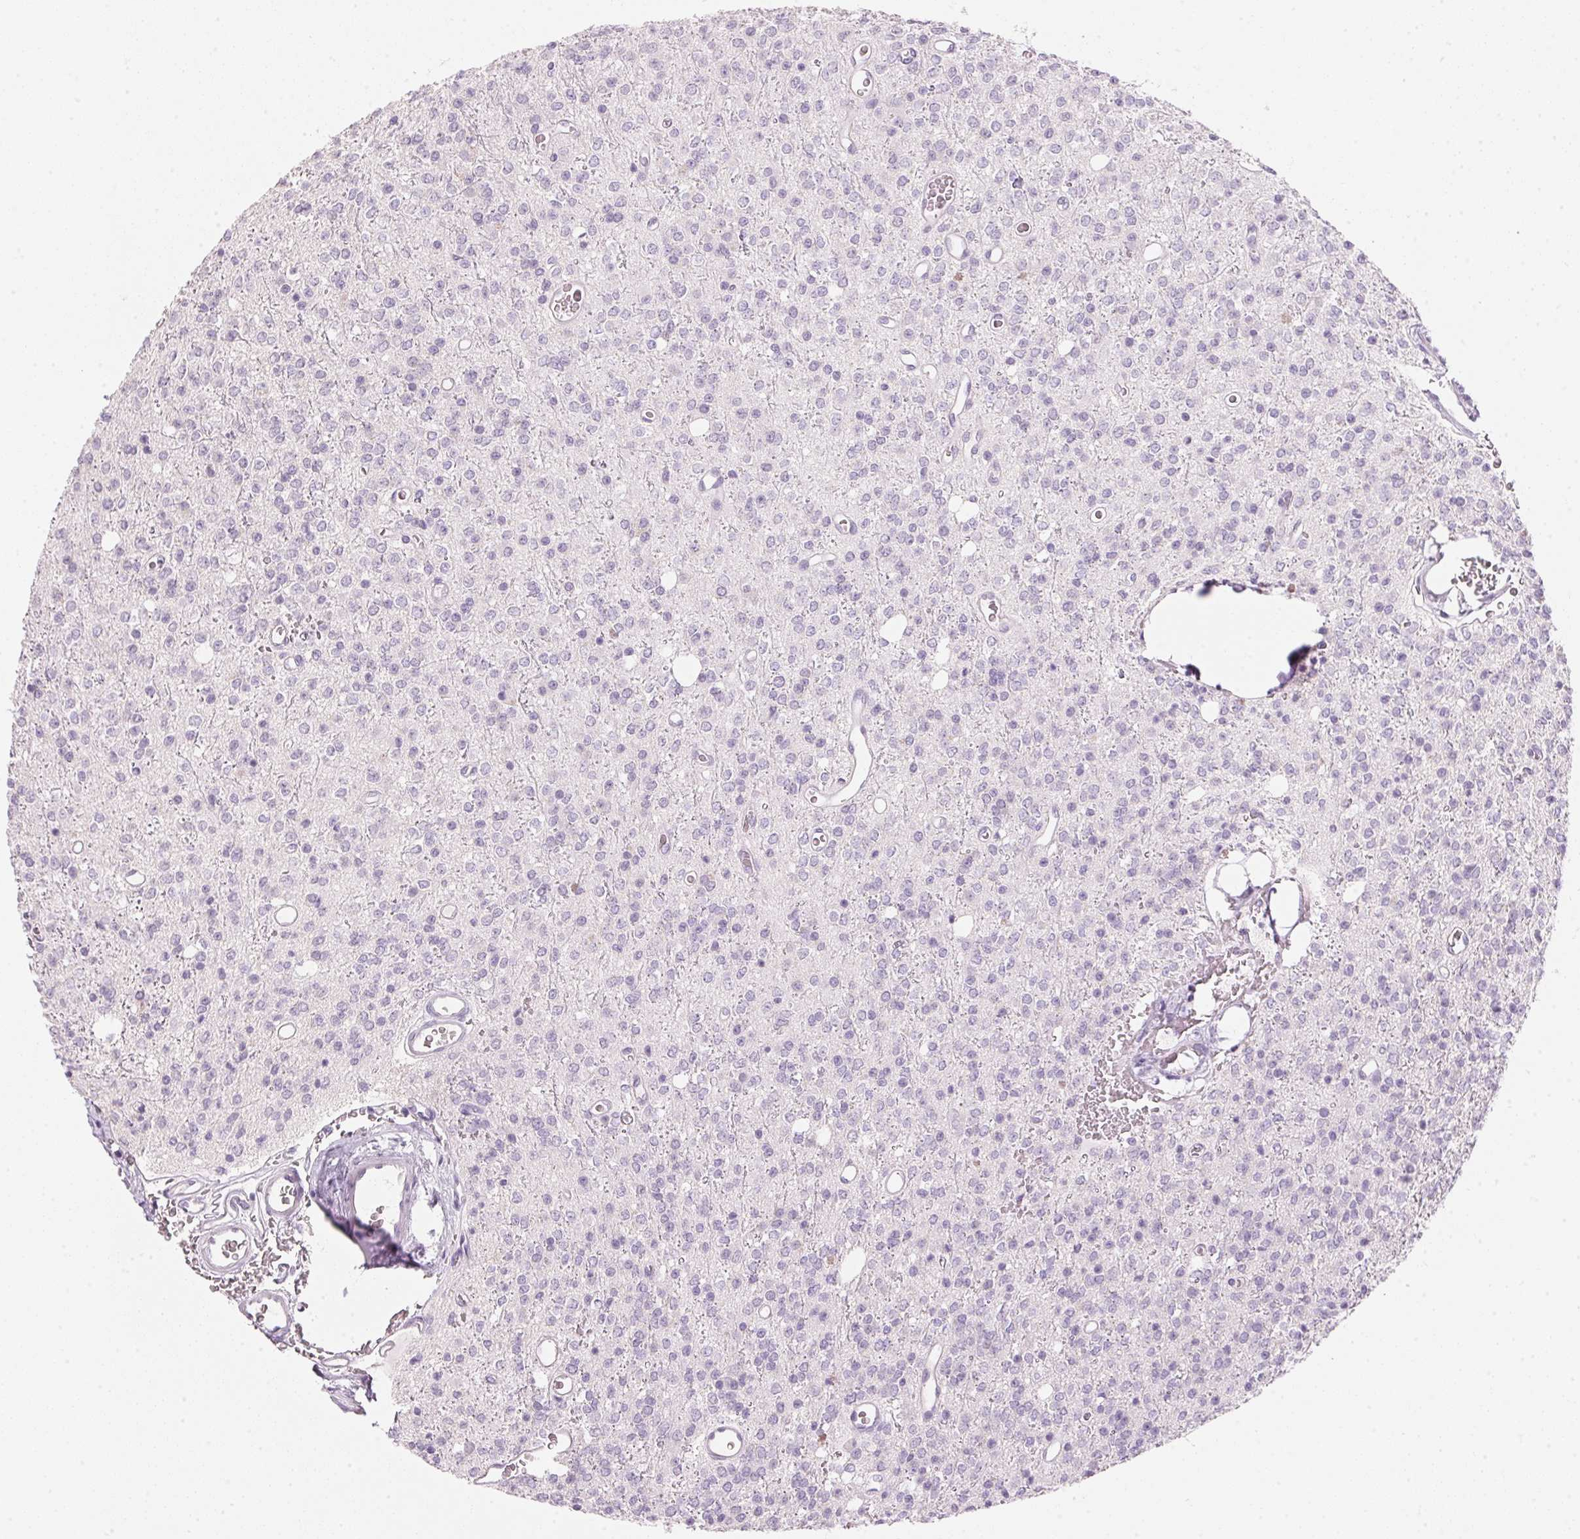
{"staining": {"intensity": "negative", "quantity": "none", "location": "none"}, "tissue": "glioma", "cell_type": "Tumor cells", "image_type": "cancer", "snomed": [{"axis": "morphology", "description": "Glioma, malignant, Low grade"}, {"axis": "topography", "description": "Brain"}], "caption": "IHC of malignant glioma (low-grade) exhibits no expression in tumor cells.", "gene": "CYP11B1", "patient": {"sex": "female", "age": 45}}